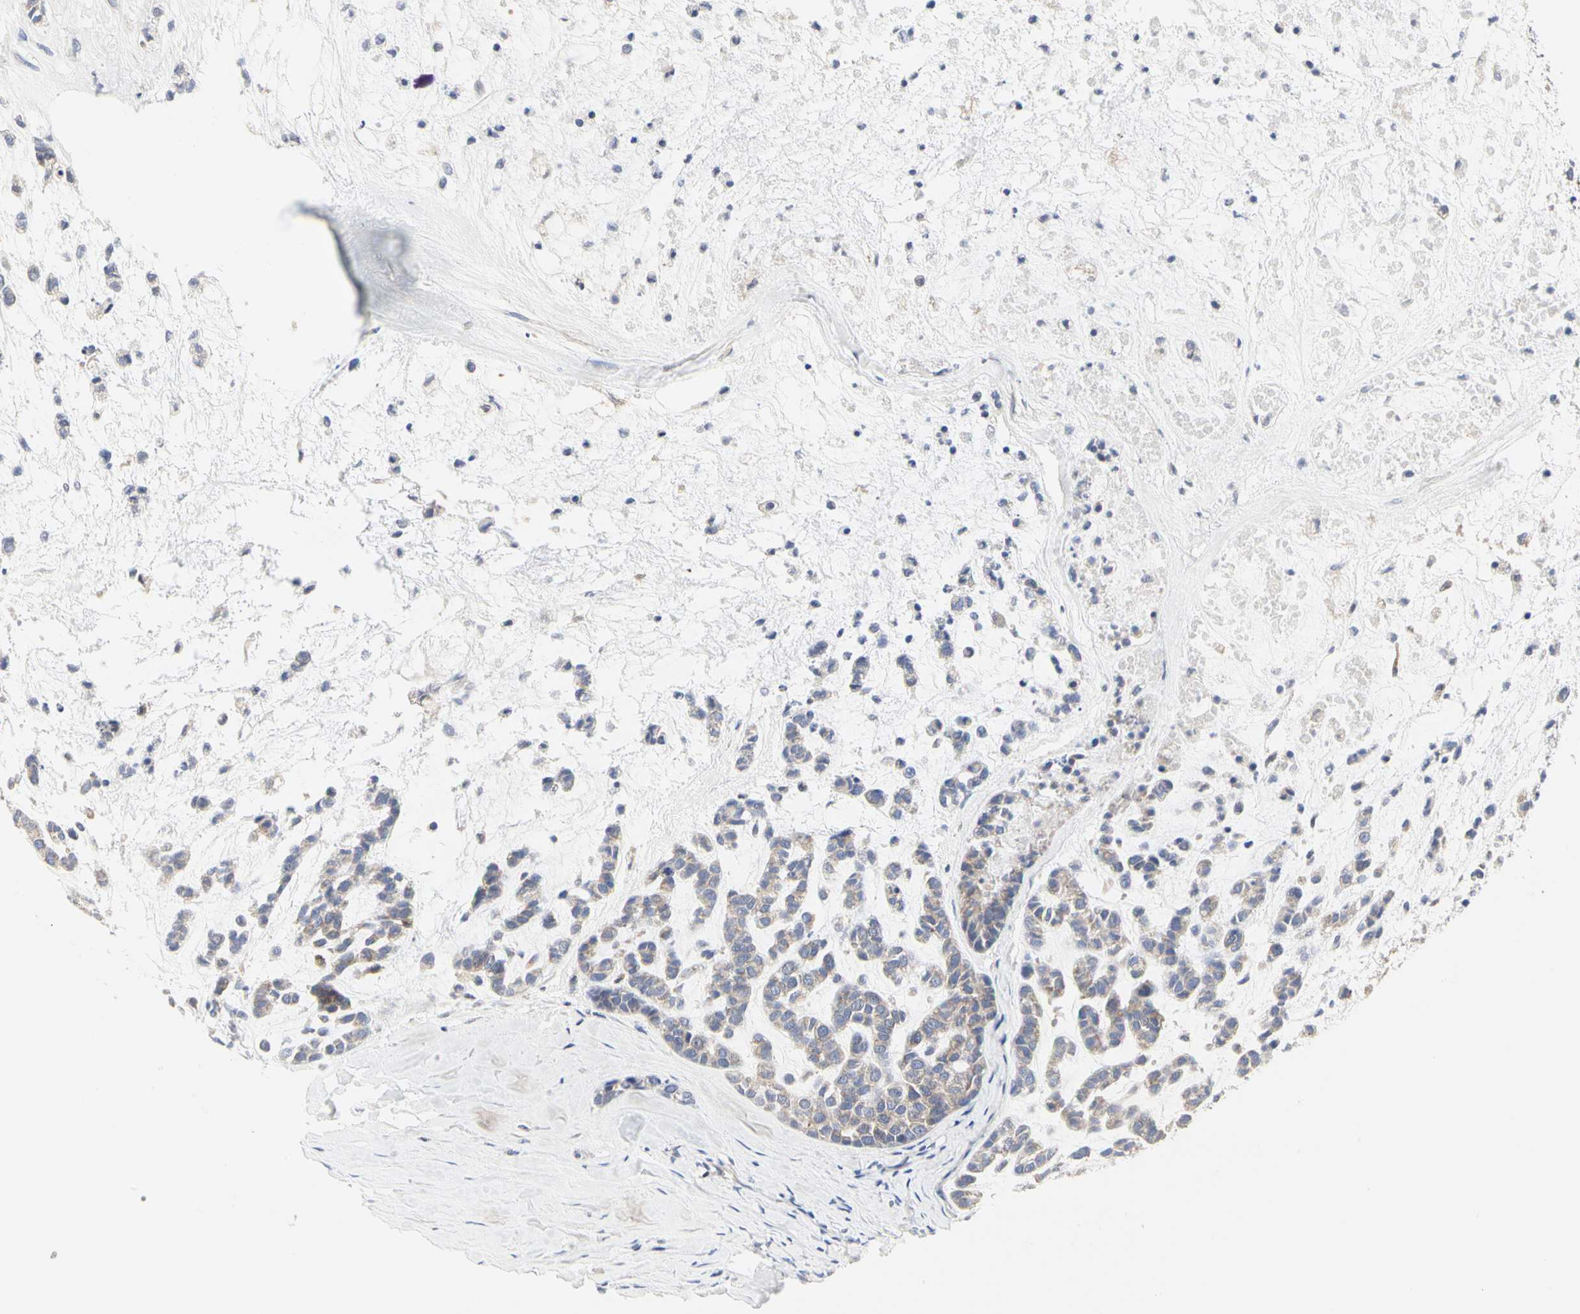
{"staining": {"intensity": "weak", "quantity": ">75%", "location": "cytoplasmic/membranous"}, "tissue": "head and neck cancer", "cell_type": "Tumor cells", "image_type": "cancer", "snomed": [{"axis": "morphology", "description": "Adenocarcinoma, NOS"}, {"axis": "morphology", "description": "Adenoma, NOS"}, {"axis": "topography", "description": "Head-Neck"}], "caption": "A histopathology image of head and neck cancer (adenoma) stained for a protein demonstrates weak cytoplasmic/membranous brown staining in tumor cells.", "gene": "C3orf52", "patient": {"sex": "female", "age": 55}}